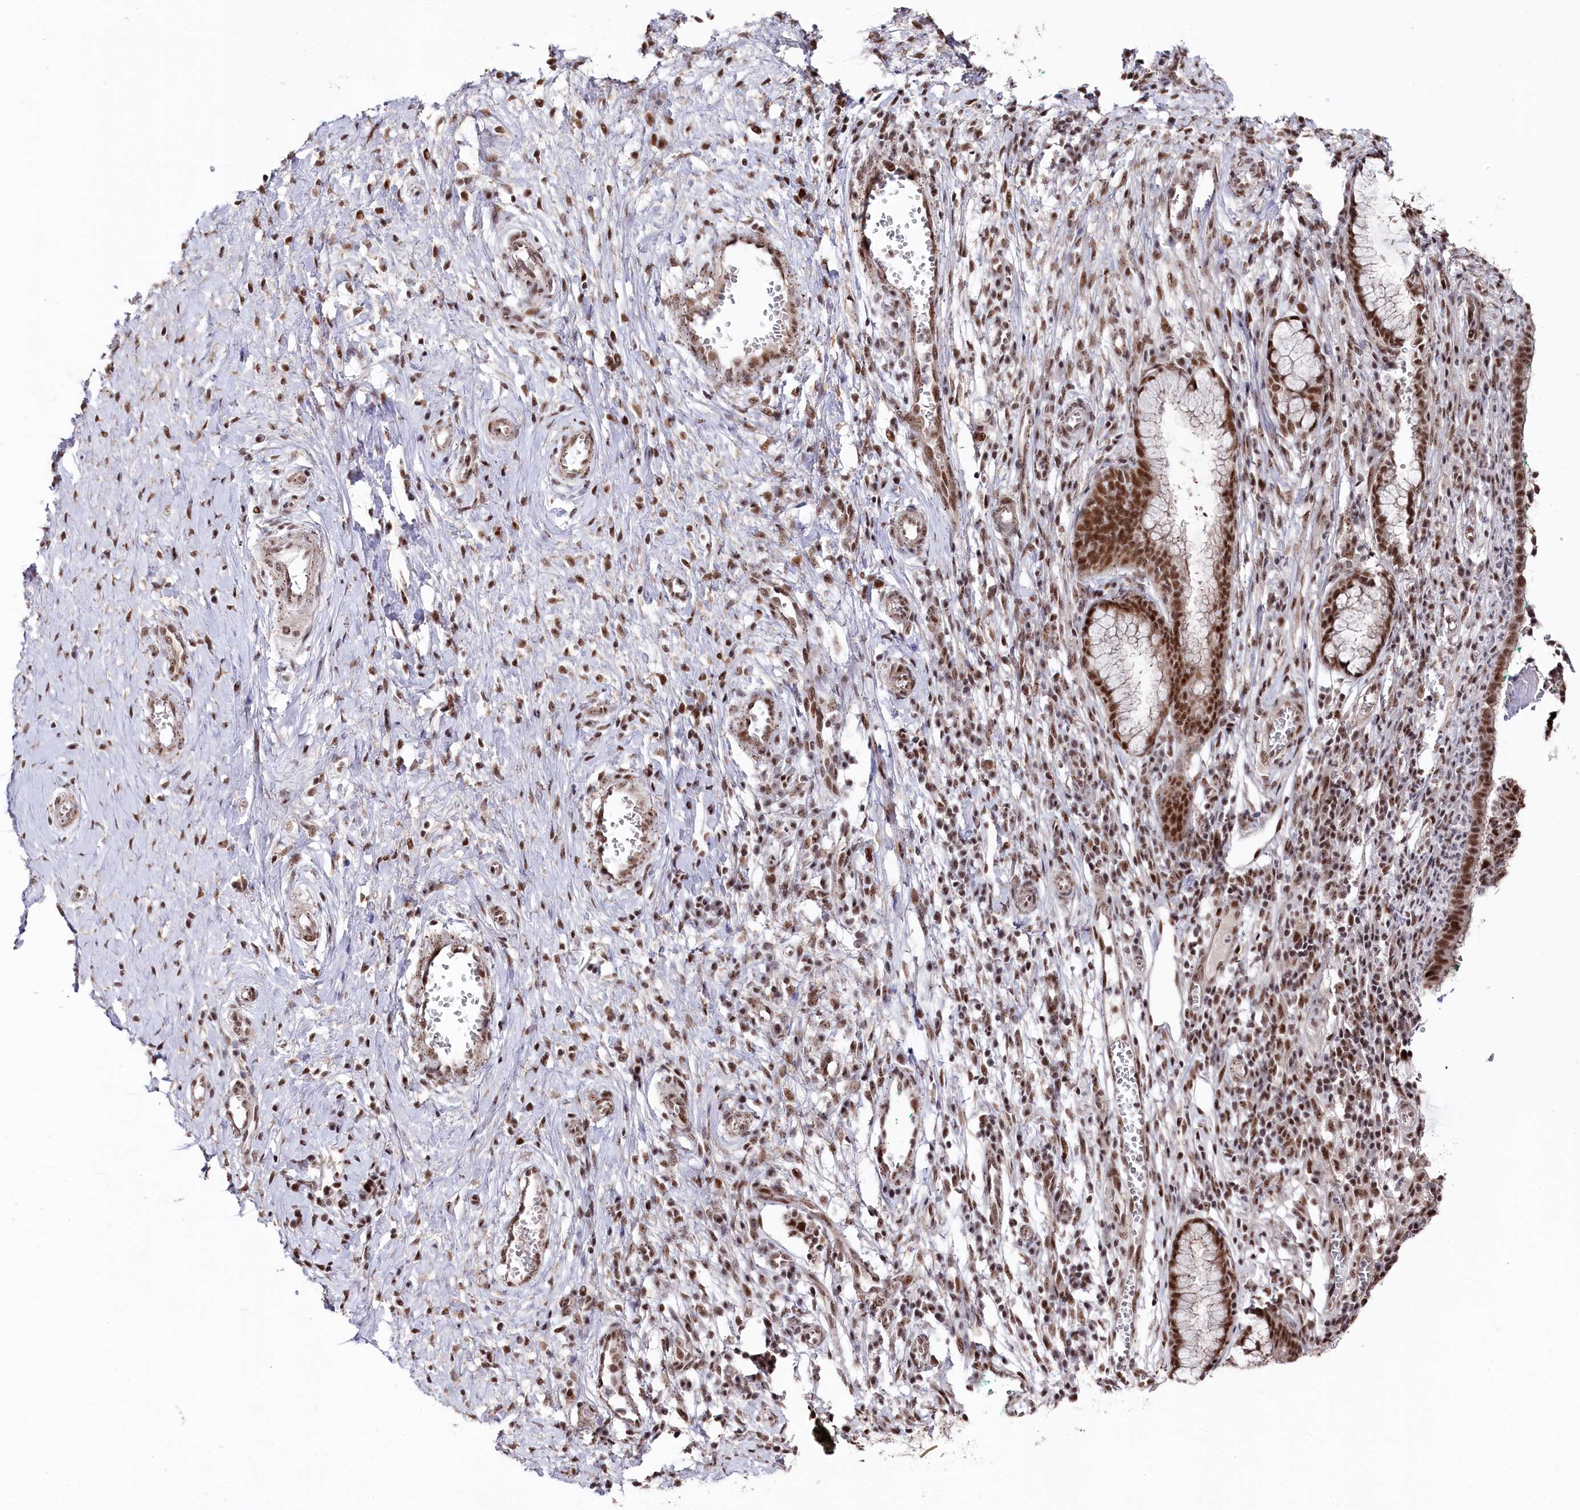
{"staining": {"intensity": "moderate", "quantity": ">75%", "location": "nuclear"}, "tissue": "cervix", "cell_type": "Glandular cells", "image_type": "normal", "snomed": [{"axis": "morphology", "description": "Normal tissue, NOS"}, {"axis": "morphology", "description": "Adenocarcinoma, NOS"}, {"axis": "topography", "description": "Cervix"}], "caption": "Brown immunohistochemical staining in benign cervix reveals moderate nuclear positivity in approximately >75% of glandular cells. The staining was performed using DAB to visualize the protein expression in brown, while the nuclei were stained in blue with hematoxylin (Magnification: 20x).", "gene": "POLR2H", "patient": {"sex": "female", "age": 29}}